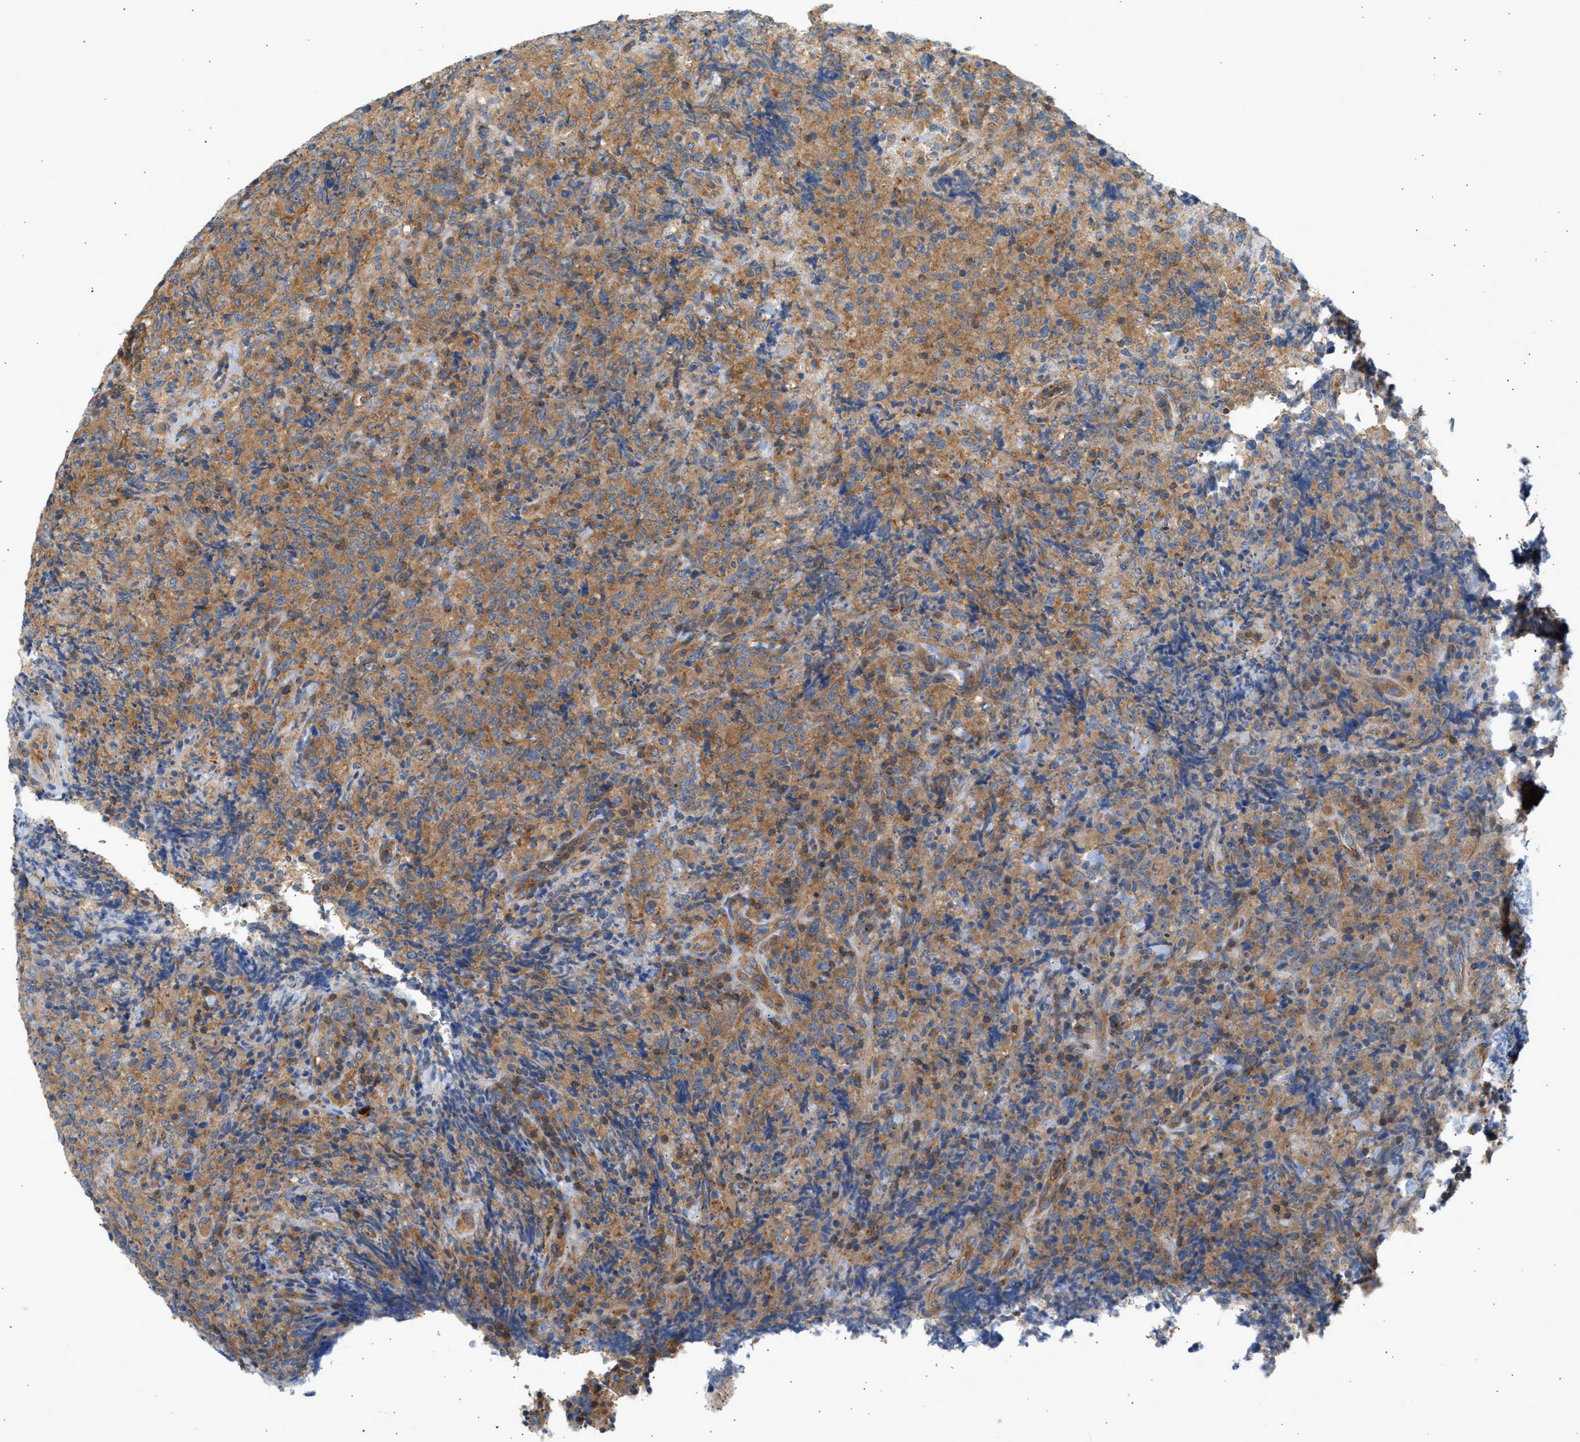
{"staining": {"intensity": "moderate", "quantity": ">75%", "location": "cytoplasmic/membranous"}, "tissue": "lymphoma", "cell_type": "Tumor cells", "image_type": "cancer", "snomed": [{"axis": "morphology", "description": "Malignant lymphoma, non-Hodgkin's type, High grade"}, {"axis": "topography", "description": "Tonsil"}], "caption": "The histopathology image displays a brown stain indicating the presence of a protein in the cytoplasmic/membranous of tumor cells in high-grade malignant lymphoma, non-Hodgkin's type.", "gene": "PAFAH1B1", "patient": {"sex": "female", "age": 36}}